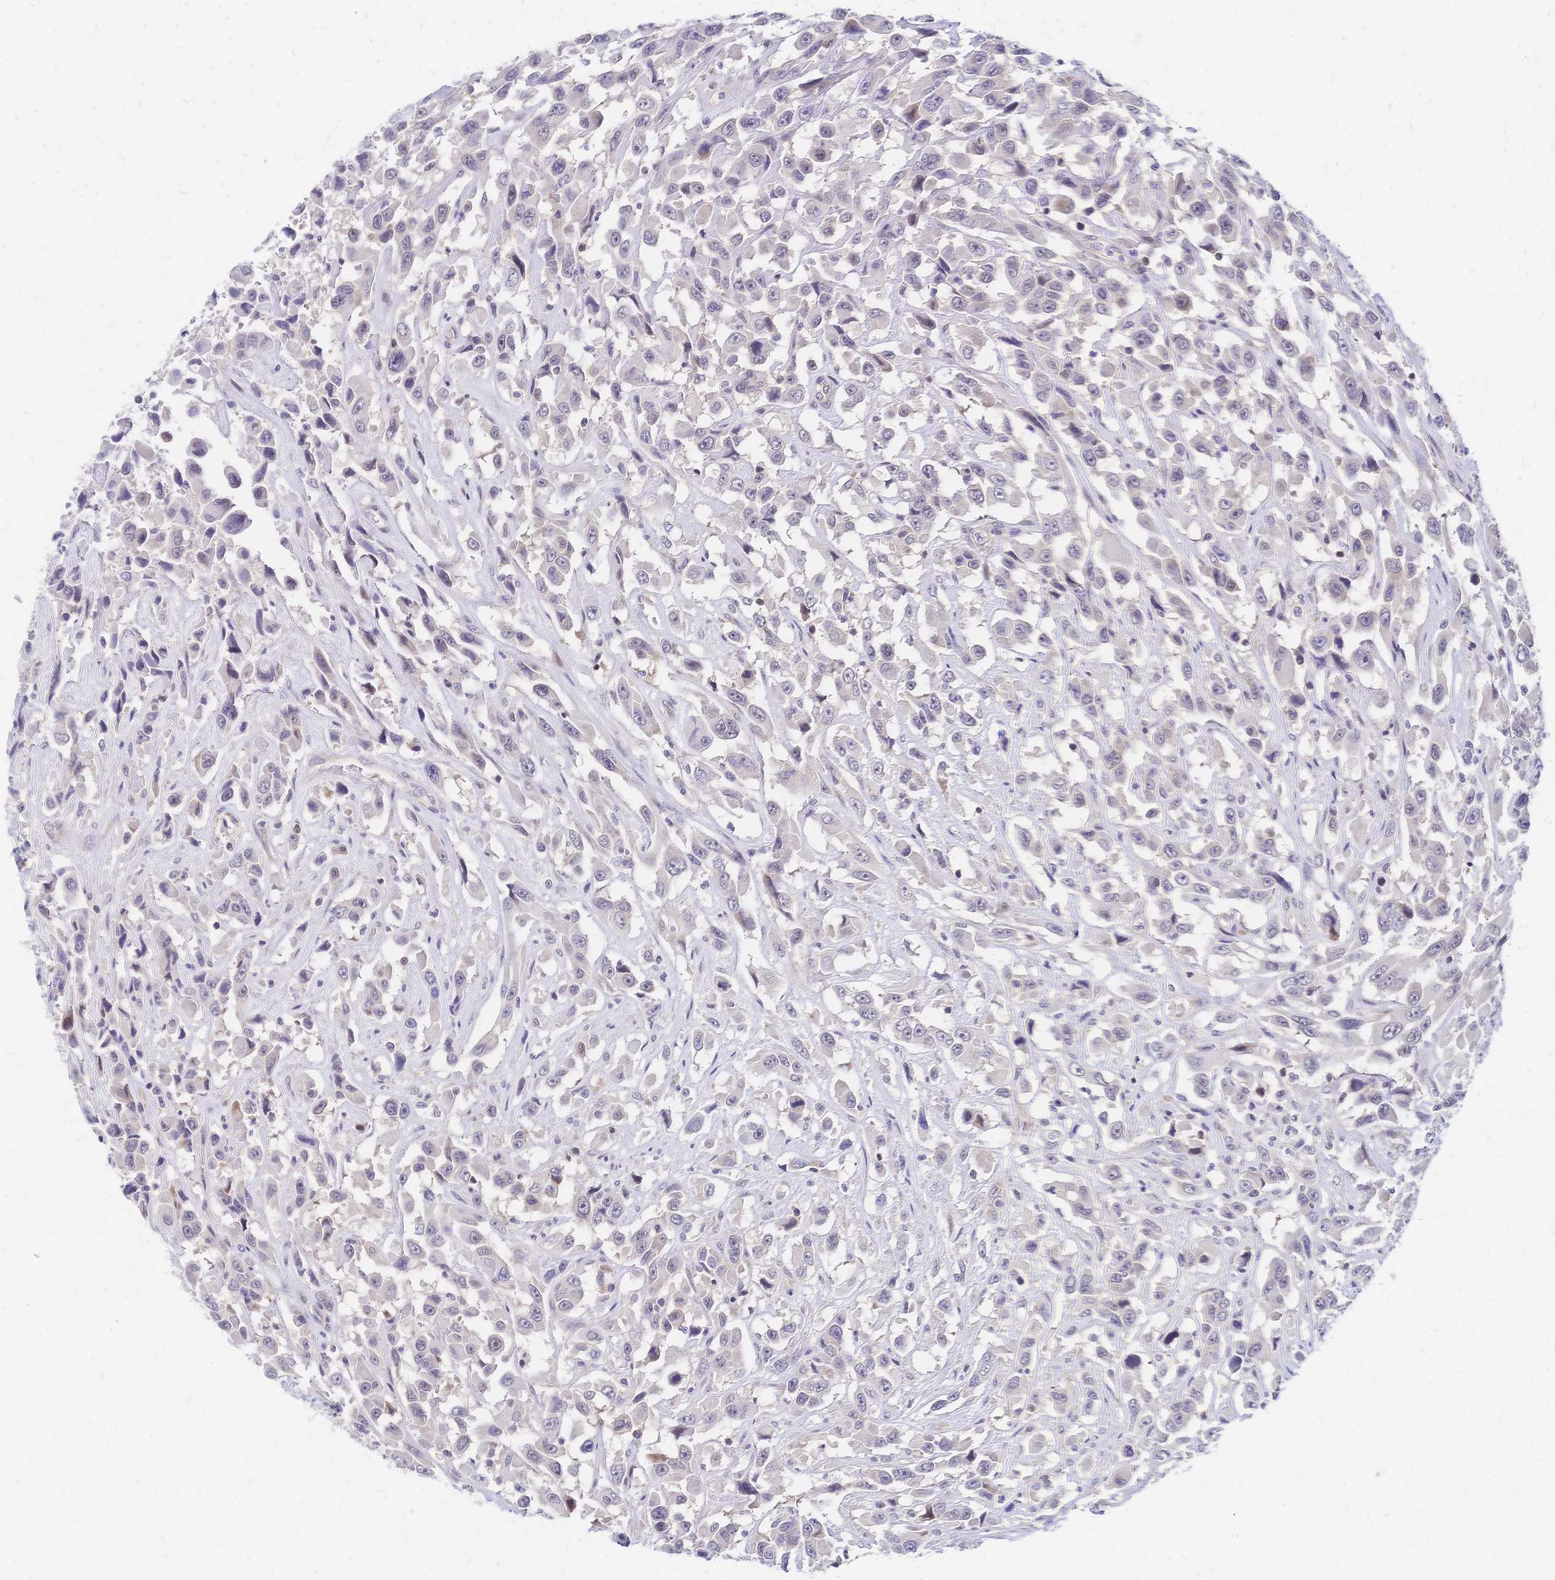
{"staining": {"intensity": "negative", "quantity": "none", "location": "none"}, "tissue": "urothelial cancer", "cell_type": "Tumor cells", "image_type": "cancer", "snomed": [{"axis": "morphology", "description": "Urothelial carcinoma, High grade"}, {"axis": "topography", "description": "Urinary bladder"}], "caption": "The histopathology image exhibits no staining of tumor cells in high-grade urothelial carcinoma.", "gene": "CBX7", "patient": {"sex": "male", "age": 53}}